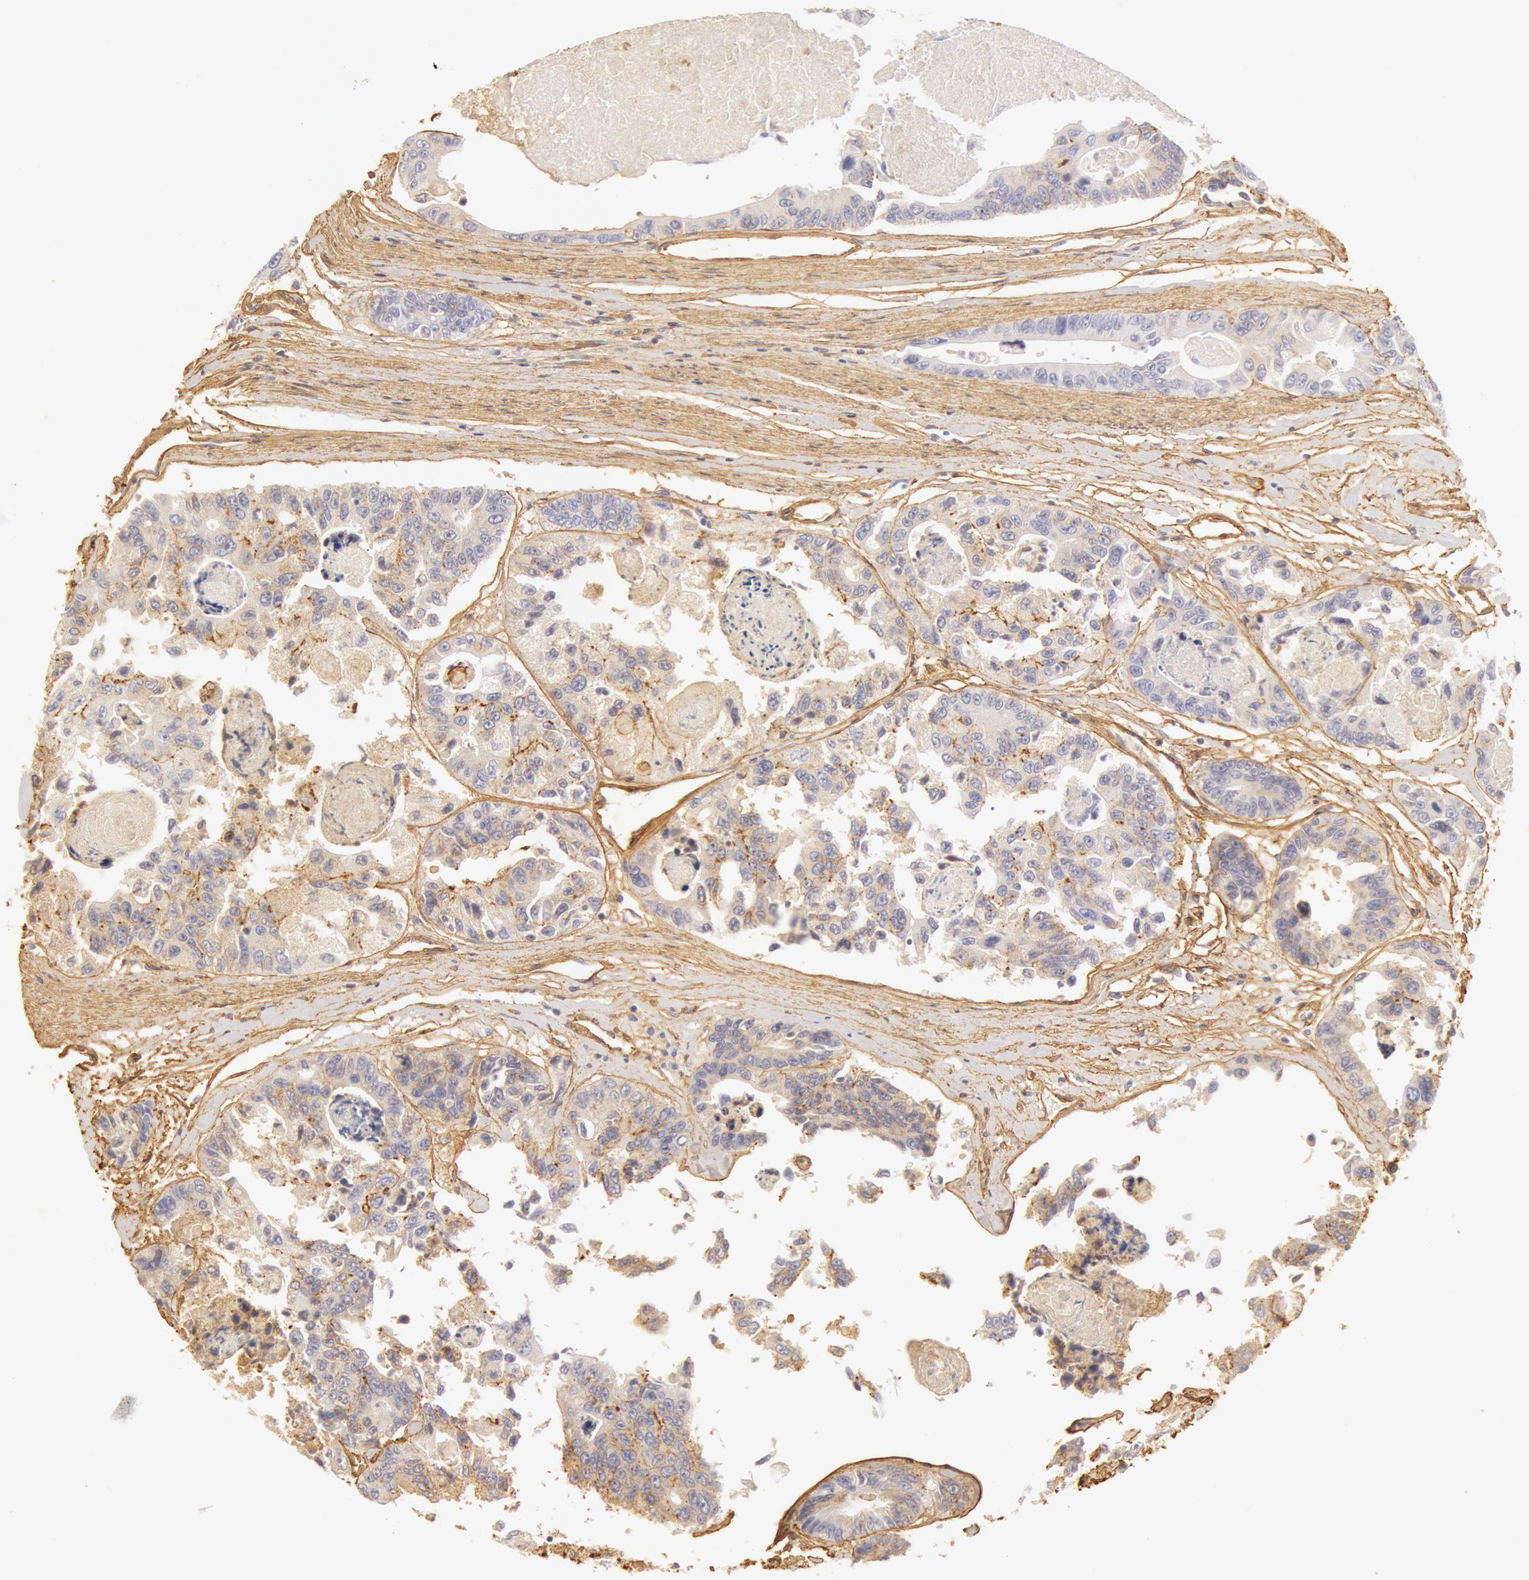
{"staining": {"intensity": "weak", "quantity": ">75%", "location": "cytoplasmic/membranous"}, "tissue": "colorectal cancer", "cell_type": "Tumor cells", "image_type": "cancer", "snomed": [{"axis": "morphology", "description": "Adenocarcinoma, NOS"}, {"axis": "topography", "description": "Colon"}], "caption": "Approximately >75% of tumor cells in human colorectal cancer (adenocarcinoma) show weak cytoplasmic/membranous protein expression as visualized by brown immunohistochemical staining.", "gene": "COL4A1", "patient": {"sex": "female", "age": 86}}